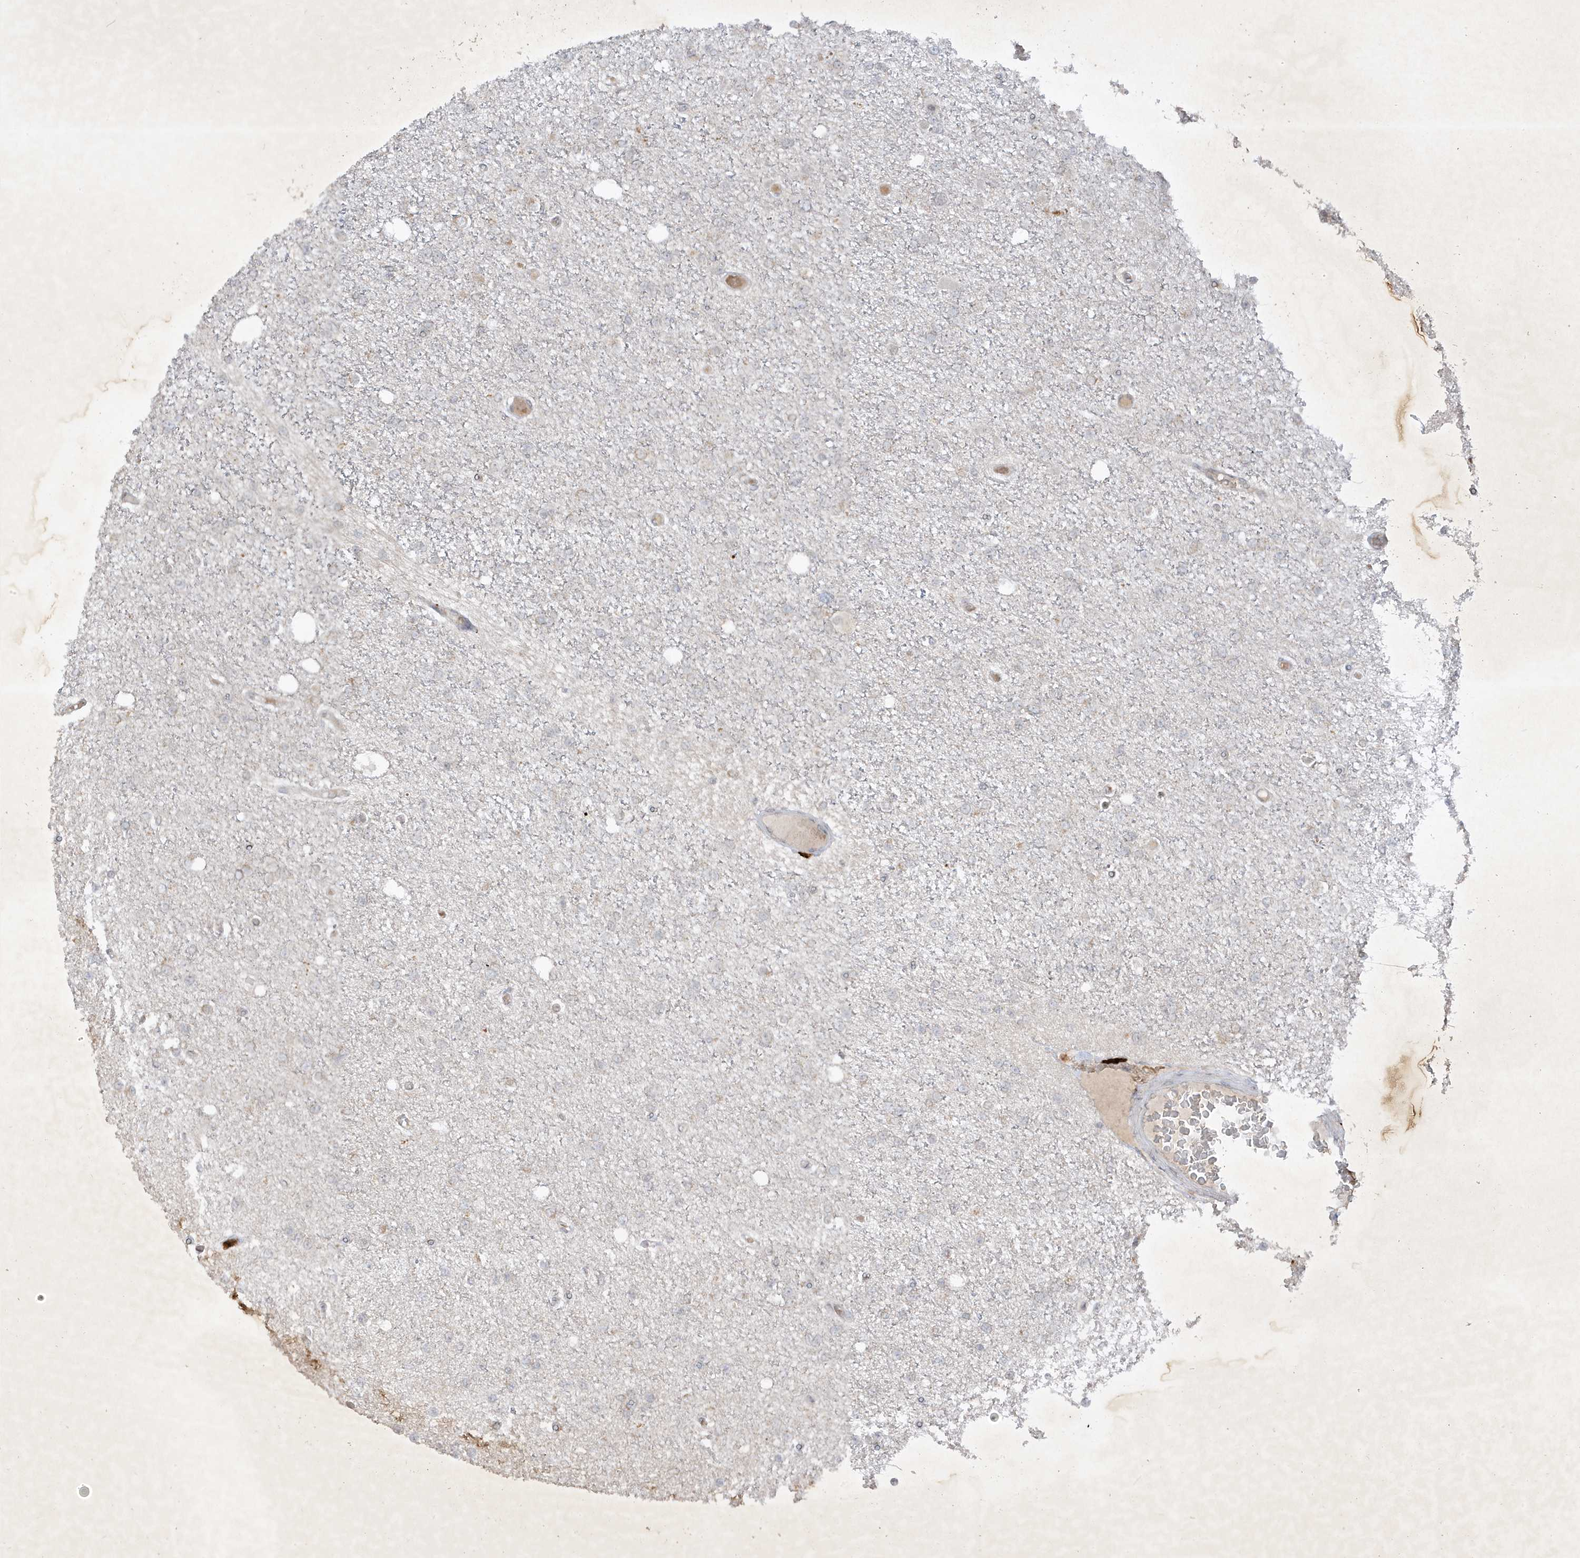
{"staining": {"intensity": "negative", "quantity": "none", "location": "none"}, "tissue": "glioma", "cell_type": "Tumor cells", "image_type": "cancer", "snomed": [{"axis": "morphology", "description": "Glioma, malignant, Low grade"}, {"axis": "topography", "description": "Brain"}], "caption": "Glioma was stained to show a protein in brown. There is no significant staining in tumor cells.", "gene": "ZNF213", "patient": {"sex": "female", "age": 22}}